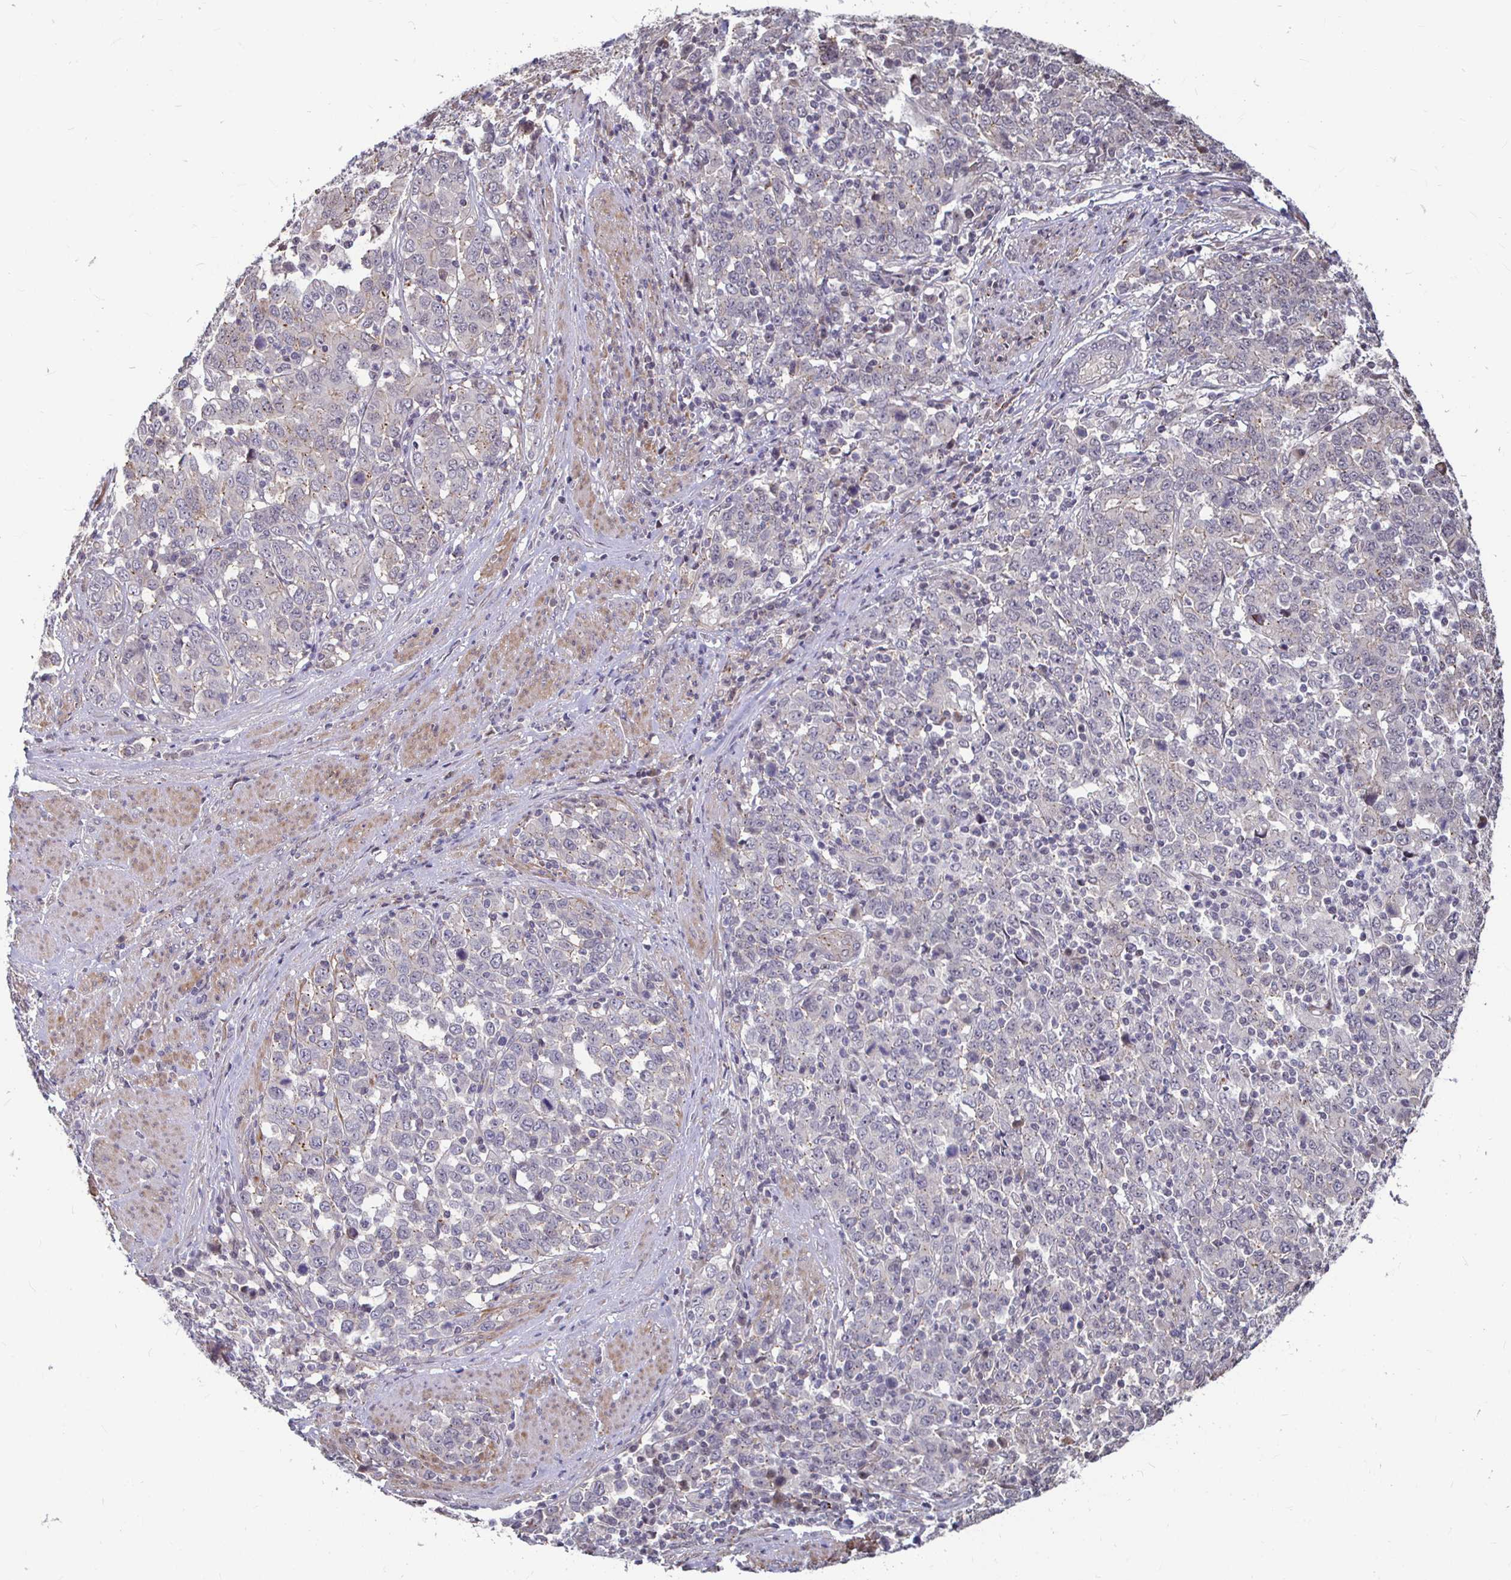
{"staining": {"intensity": "negative", "quantity": "none", "location": "none"}, "tissue": "stomach cancer", "cell_type": "Tumor cells", "image_type": "cancer", "snomed": [{"axis": "morphology", "description": "Adenocarcinoma, NOS"}, {"axis": "topography", "description": "Stomach, upper"}], "caption": "Immunohistochemical staining of stomach cancer demonstrates no significant staining in tumor cells. (DAB (3,3'-diaminobenzidine) immunohistochemistry (IHC) with hematoxylin counter stain).", "gene": "CAPN11", "patient": {"sex": "male", "age": 69}}